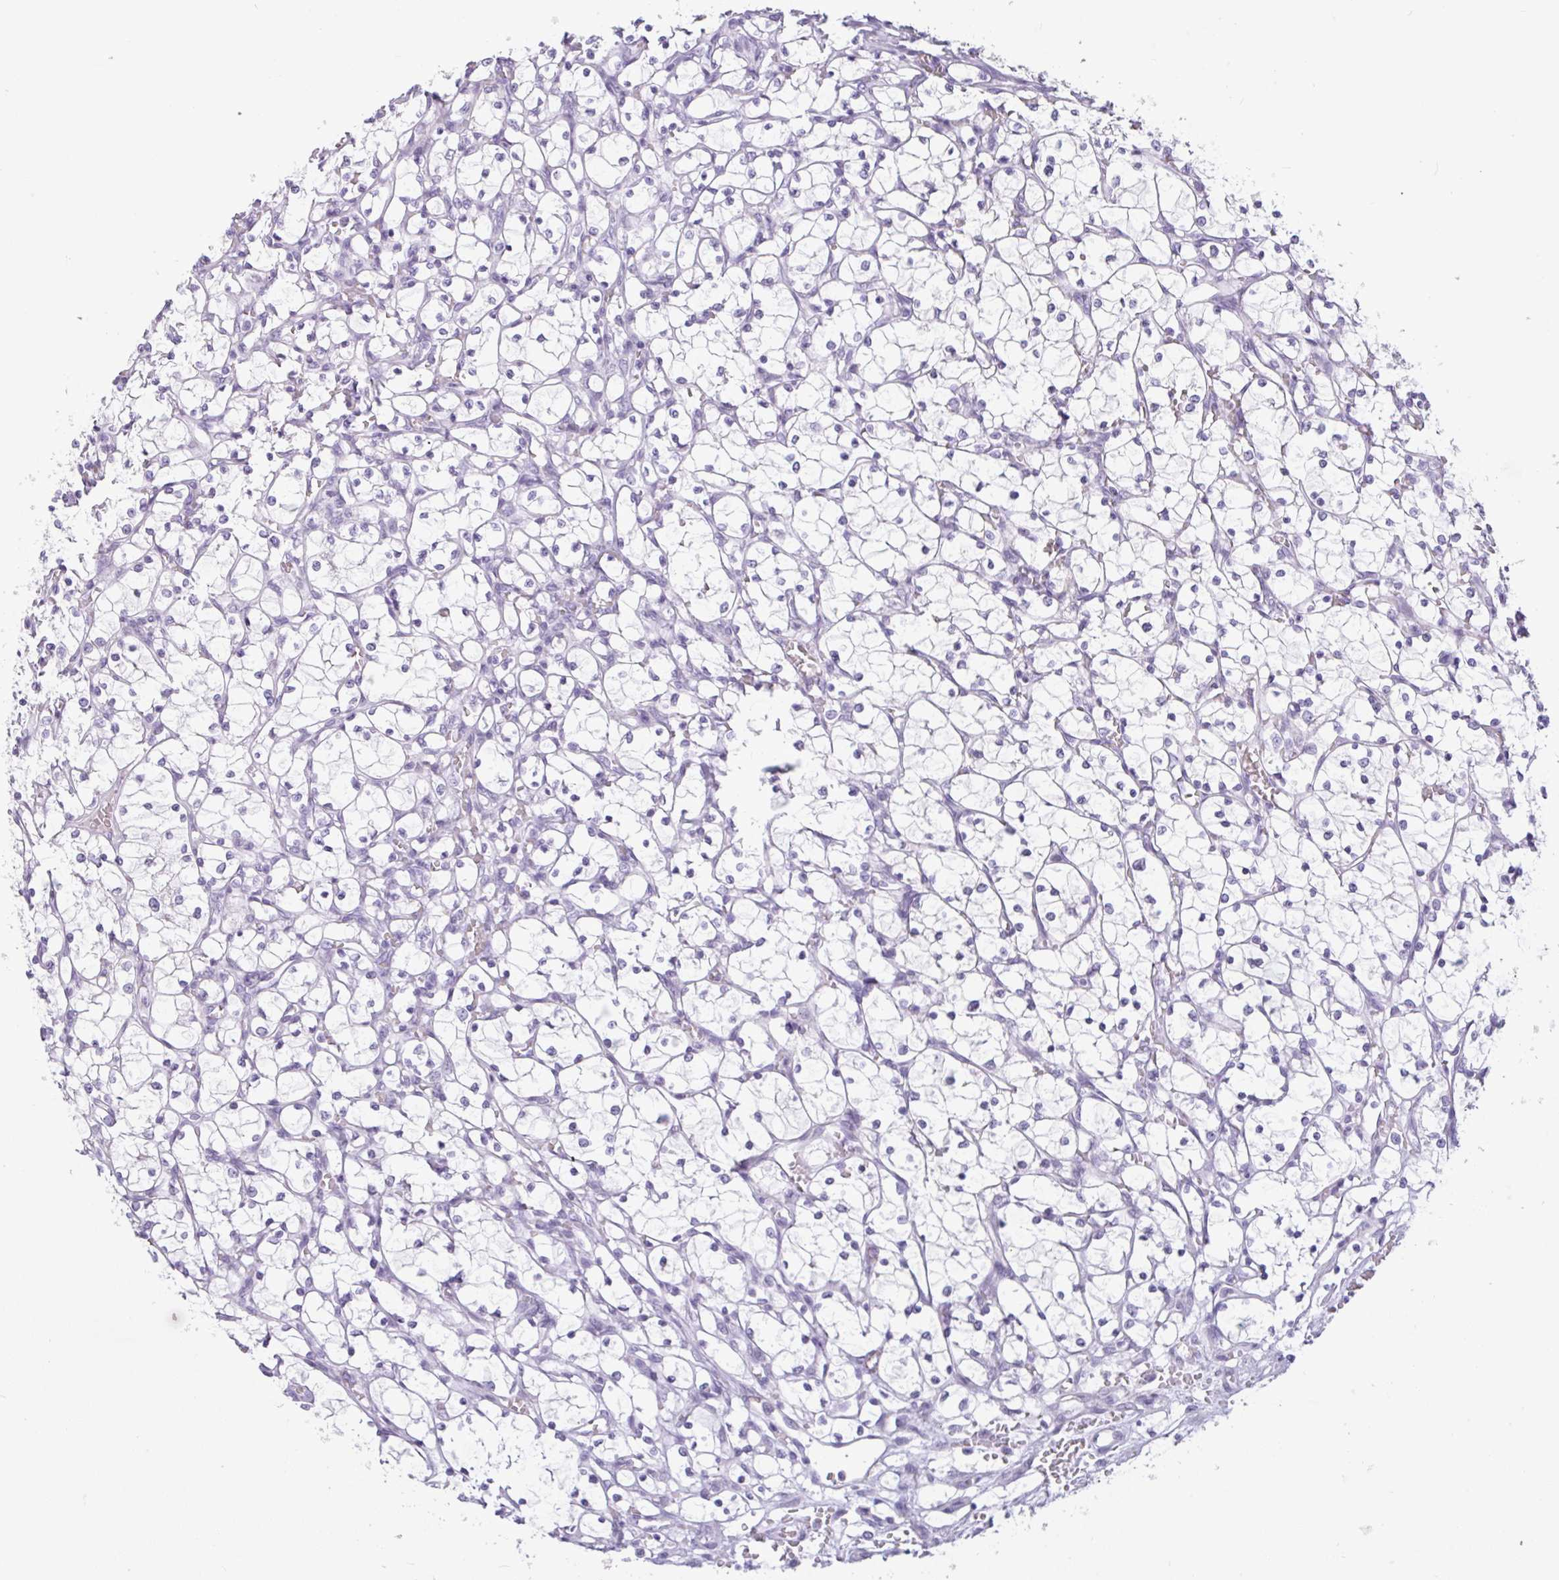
{"staining": {"intensity": "negative", "quantity": "none", "location": "none"}, "tissue": "renal cancer", "cell_type": "Tumor cells", "image_type": "cancer", "snomed": [{"axis": "morphology", "description": "Adenocarcinoma, NOS"}, {"axis": "topography", "description": "Kidney"}], "caption": "Micrograph shows no protein staining in tumor cells of adenocarcinoma (renal) tissue. (Immunohistochemistry (ihc), brightfield microscopy, high magnification).", "gene": "CTSE", "patient": {"sex": "female", "age": 69}}